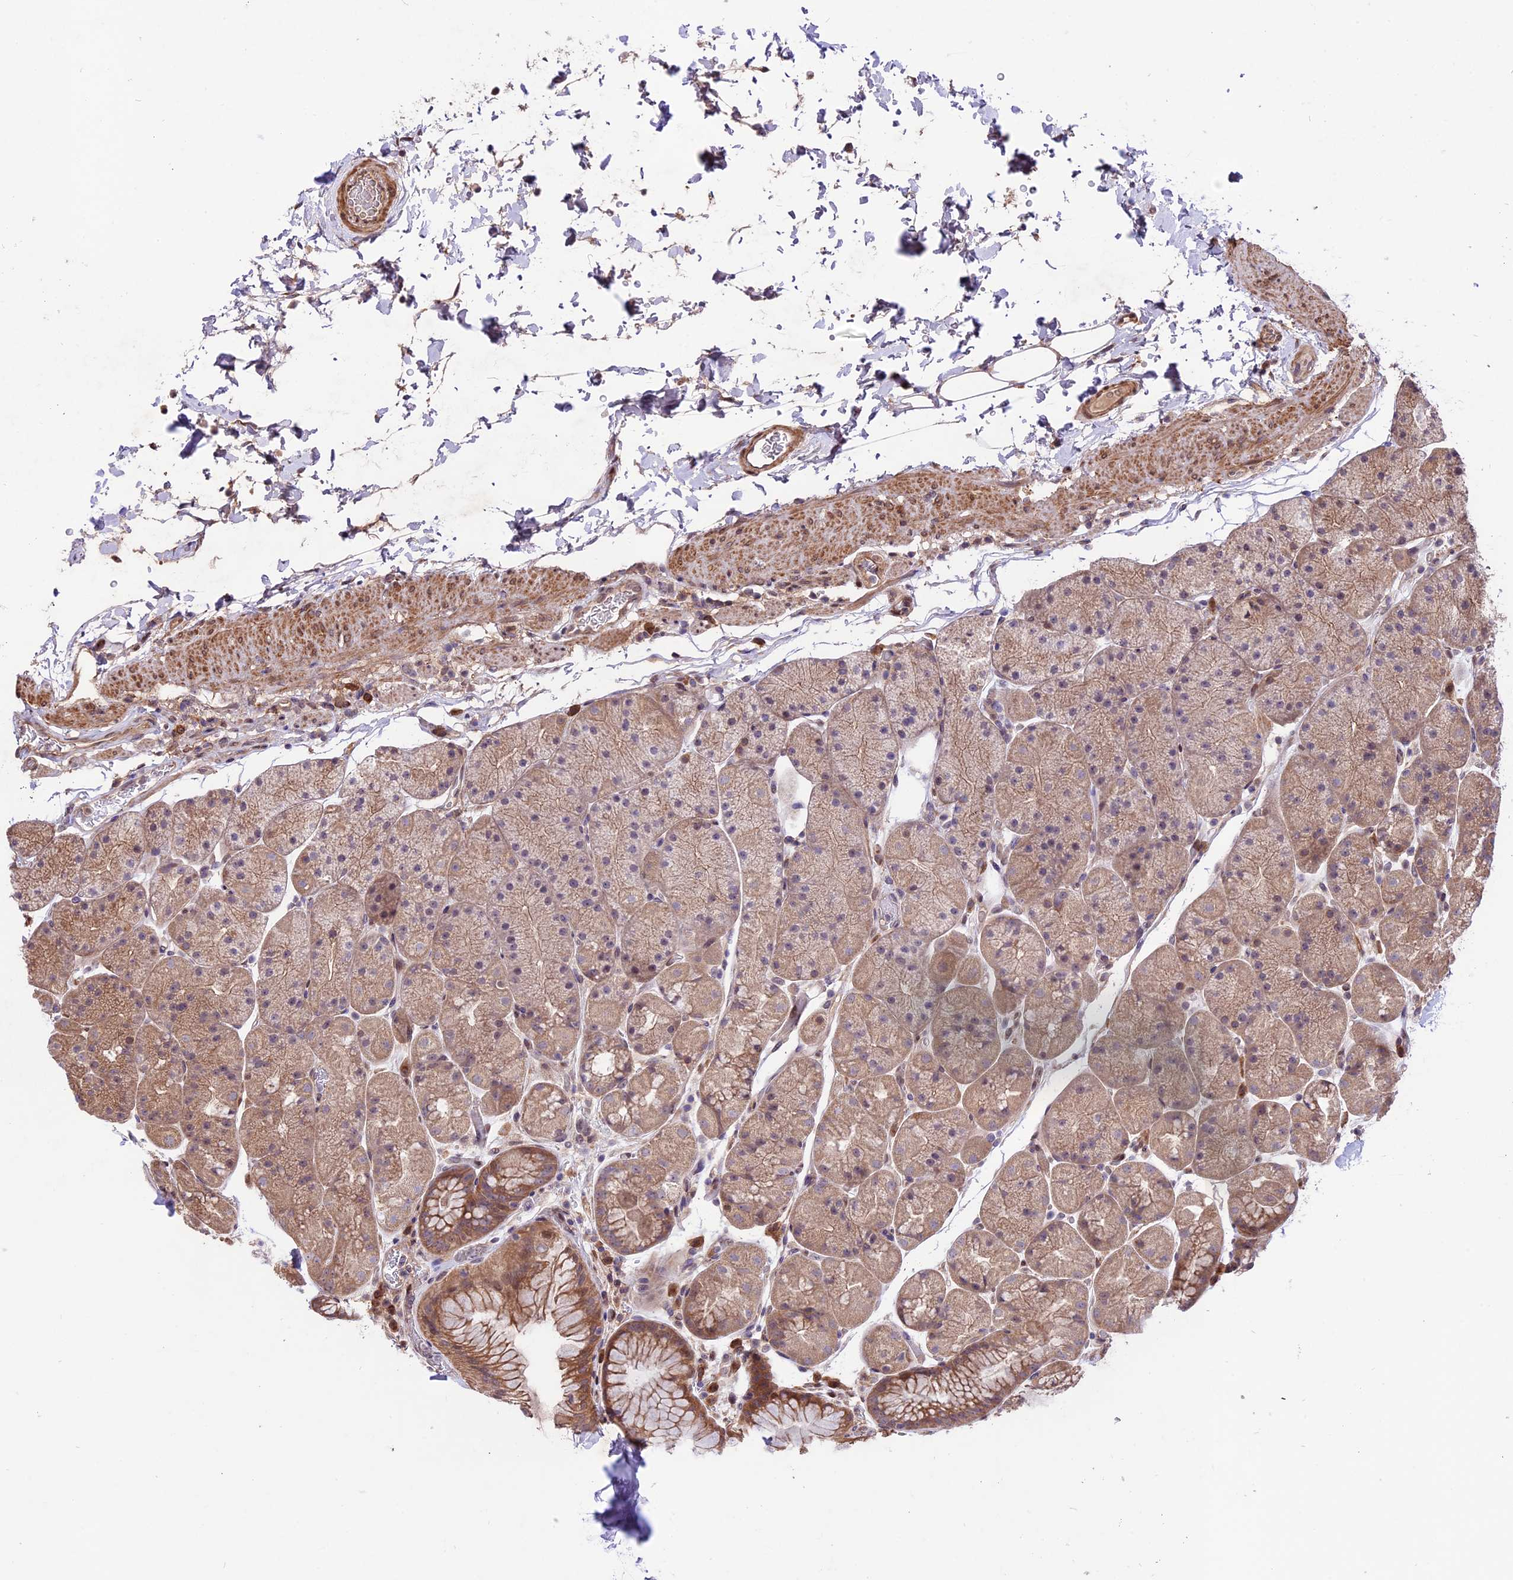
{"staining": {"intensity": "moderate", "quantity": ">75%", "location": "cytoplasmic/membranous"}, "tissue": "stomach", "cell_type": "Glandular cells", "image_type": "normal", "snomed": [{"axis": "morphology", "description": "Normal tissue, NOS"}, {"axis": "topography", "description": "Stomach, upper"}, {"axis": "topography", "description": "Stomach, lower"}], "caption": "This is a histology image of IHC staining of unremarkable stomach, which shows moderate positivity in the cytoplasmic/membranous of glandular cells.", "gene": "HDAC5", "patient": {"sex": "male", "age": 67}}